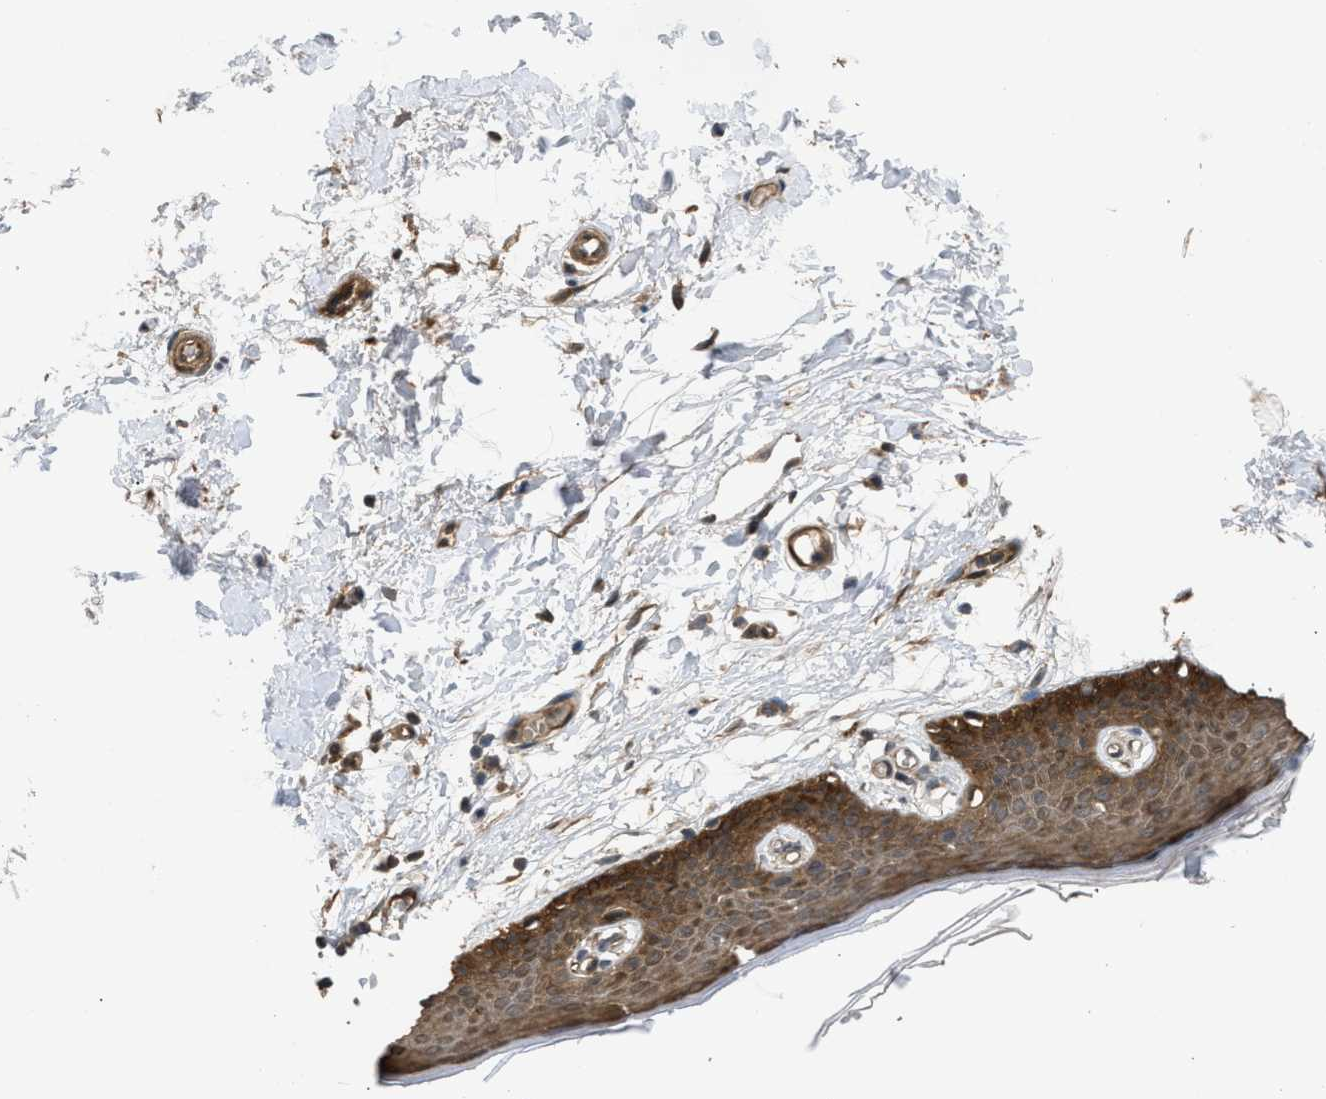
{"staining": {"intensity": "moderate", "quantity": ">75%", "location": "cytoplasmic/membranous"}, "tissue": "skin", "cell_type": "Epidermal cells", "image_type": "normal", "snomed": [{"axis": "morphology", "description": "Normal tissue, NOS"}, {"axis": "topography", "description": "Vulva"}], "caption": "This is a photomicrograph of immunohistochemistry (IHC) staining of unremarkable skin, which shows moderate expression in the cytoplasmic/membranous of epidermal cells.", "gene": "BAG3", "patient": {"sex": "female", "age": 54}}